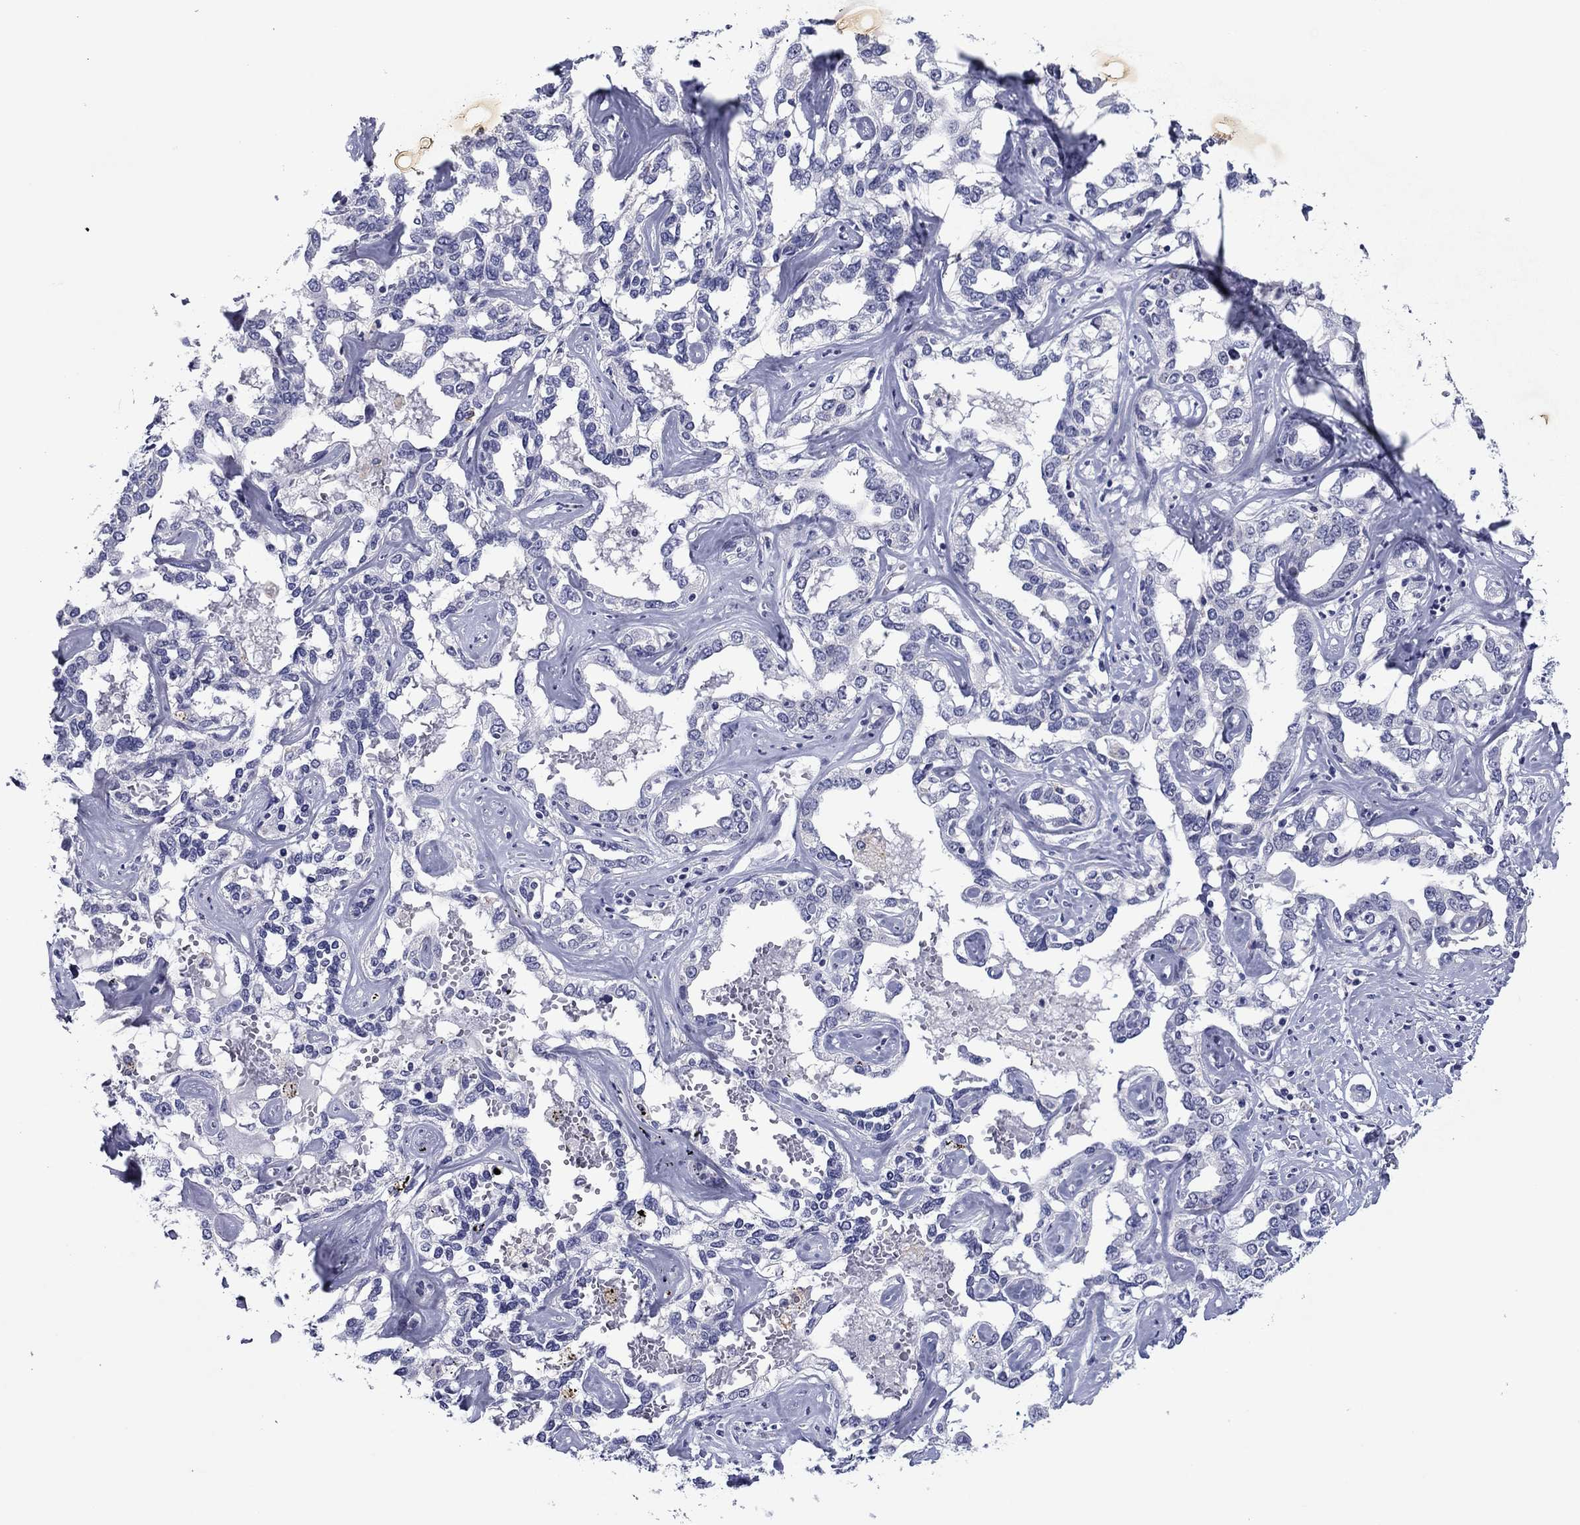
{"staining": {"intensity": "negative", "quantity": "none", "location": "none"}, "tissue": "liver cancer", "cell_type": "Tumor cells", "image_type": "cancer", "snomed": [{"axis": "morphology", "description": "Cholangiocarcinoma"}, {"axis": "topography", "description": "Liver"}], "caption": "Cholangiocarcinoma (liver) stained for a protein using IHC shows no expression tumor cells.", "gene": "TCFL5", "patient": {"sex": "male", "age": 59}}